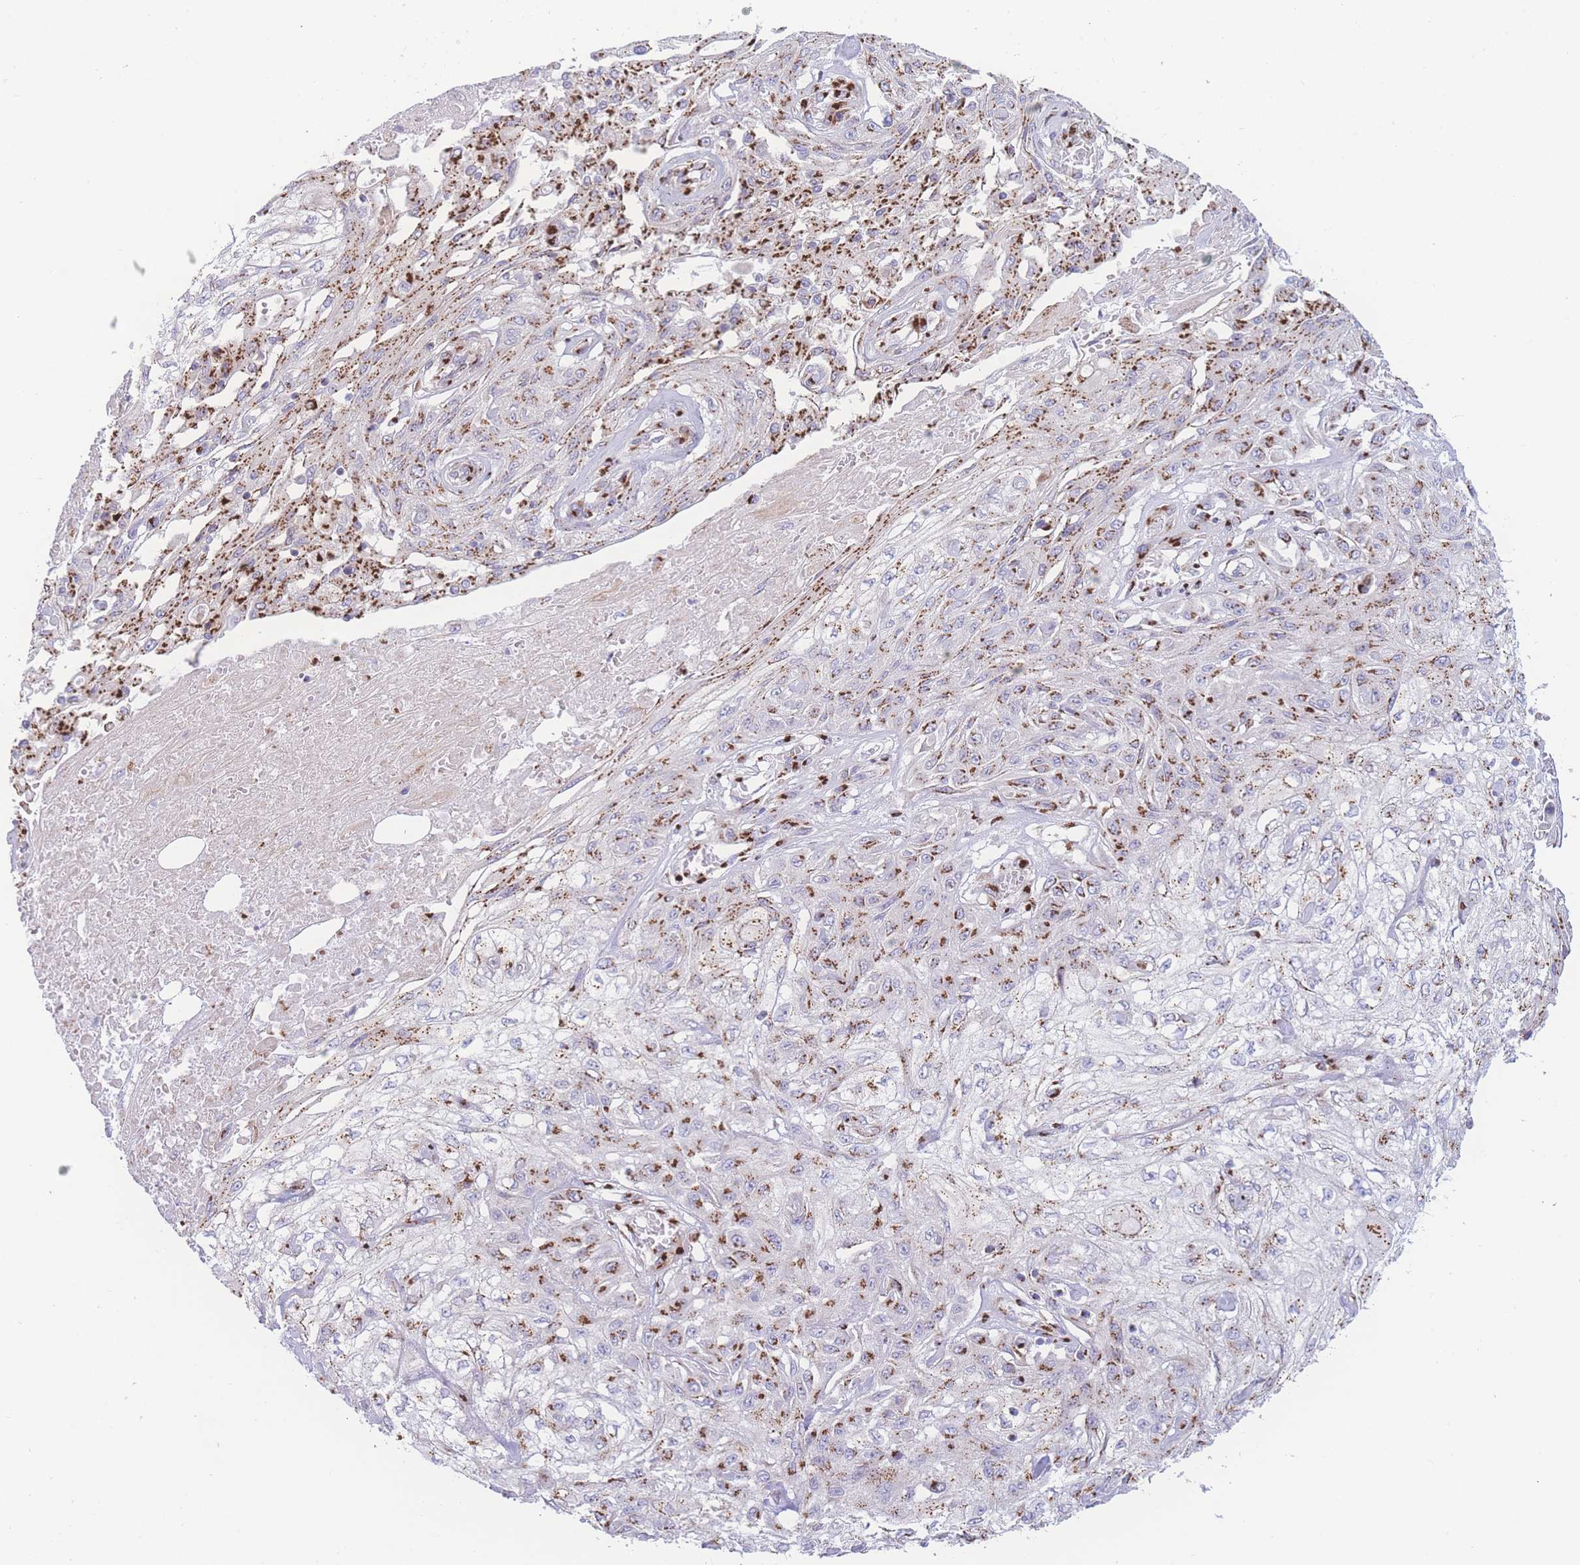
{"staining": {"intensity": "moderate", "quantity": ">75%", "location": "cytoplasmic/membranous"}, "tissue": "skin cancer", "cell_type": "Tumor cells", "image_type": "cancer", "snomed": [{"axis": "morphology", "description": "Squamous cell carcinoma, NOS"}, {"axis": "morphology", "description": "Squamous cell carcinoma, metastatic, NOS"}, {"axis": "topography", "description": "Skin"}, {"axis": "topography", "description": "Lymph node"}], "caption": "A brown stain labels moderate cytoplasmic/membranous expression of a protein in squamous cell carcinoma (skin) tumor cells. (DAB (3,3'-diaminobenzidine) IHC with brightfield microscopy, high magnification).", "gene": "GOLM2", "patient": {"sex": "male", "age": 75}}